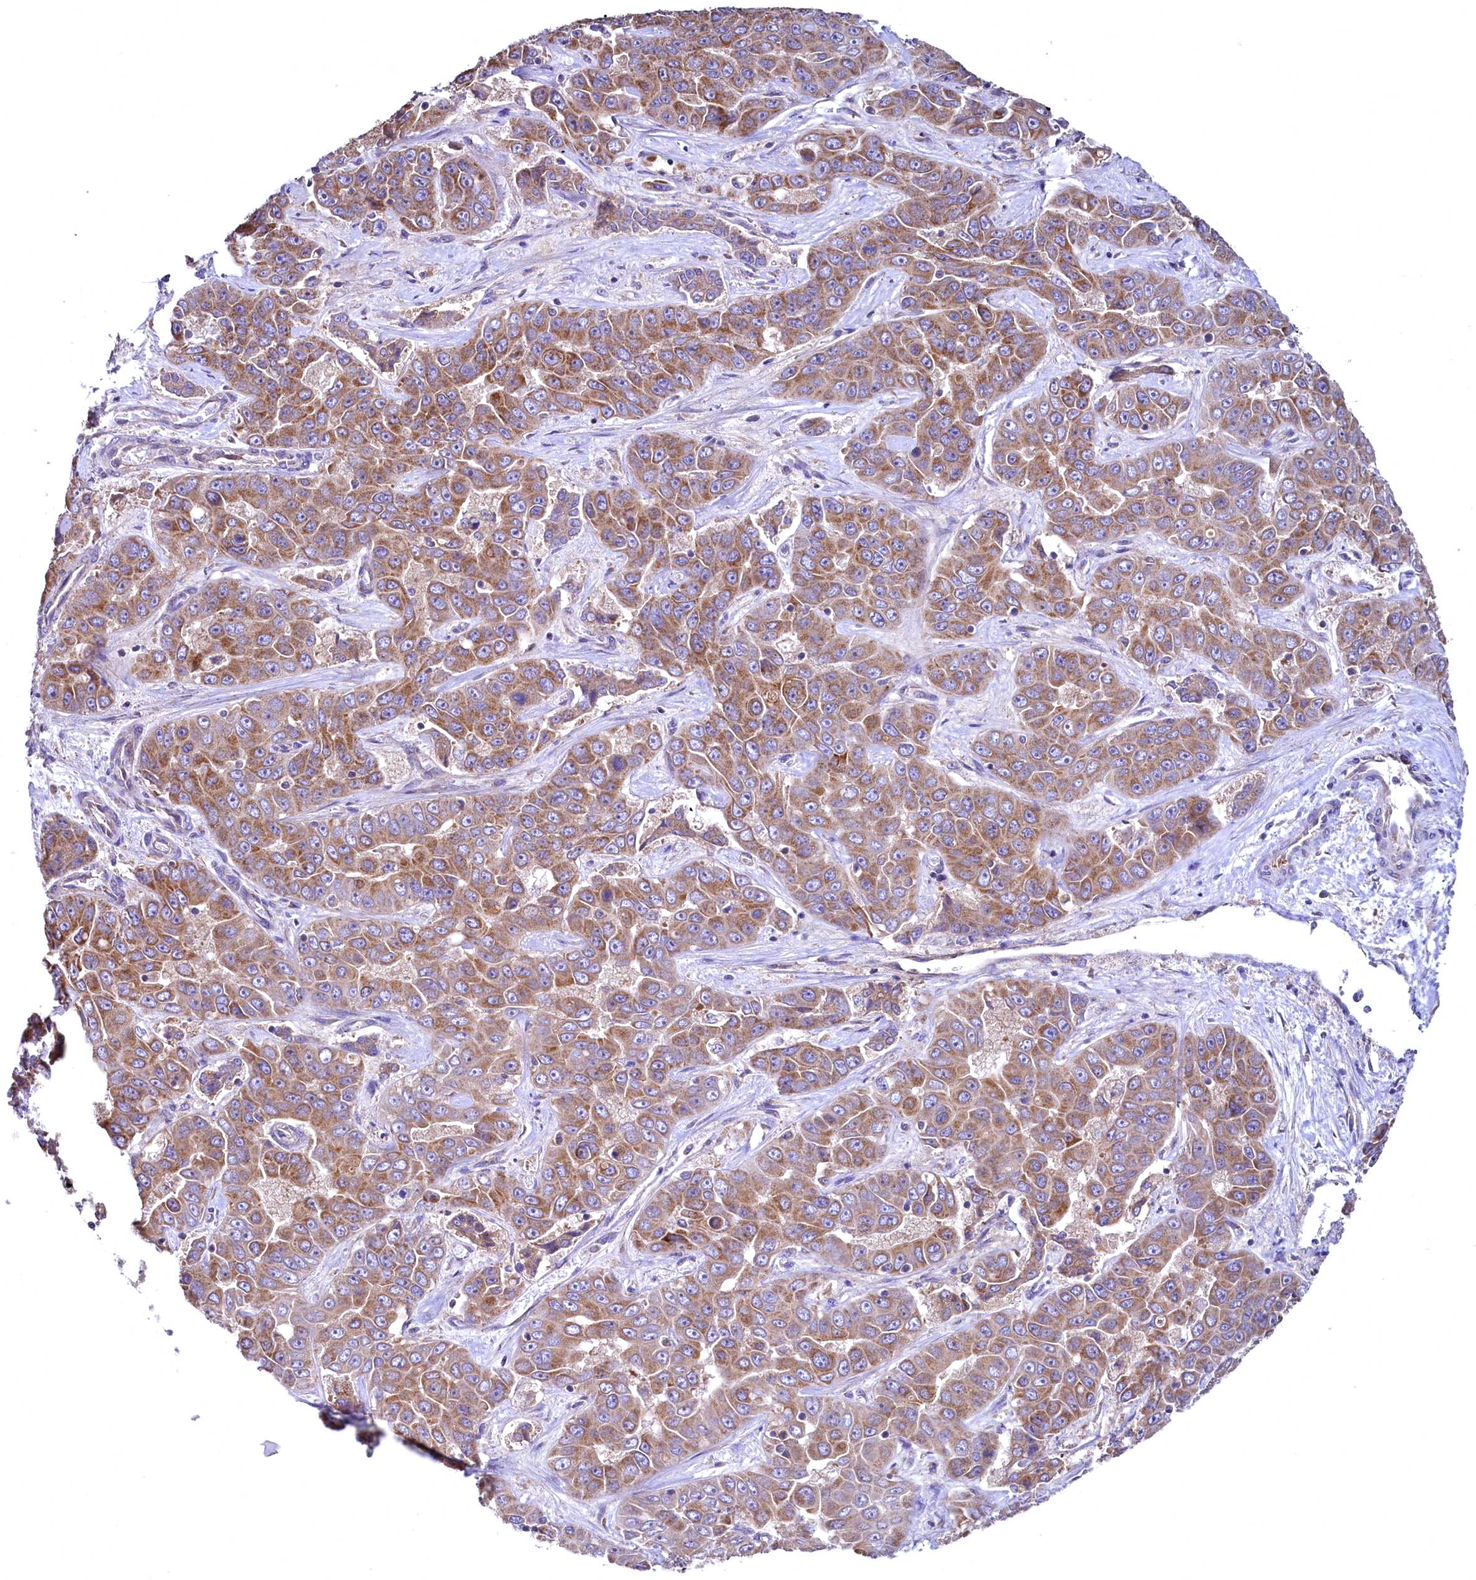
{"staining": {"intensity": "moderate", "quantity": ">75%", "location": "cytoplasmic/membranous"}, "tissue": "liver cancer", "cell_type": "Tumor cells", "image_type": "cancer", "snomed": [{"axis": "morphology", "description": "Cholangiocarcinoma"}, {"axis": "topography", "description": "Liver"}], "caption": "Immunohistochemical staining of human liver cancer reveals moderate cytoplasmic/membranous protein expression in approximately >75% of tumor cells.", "gene": "MRPL57", "patient": {"sex": "female", "age": 52}}